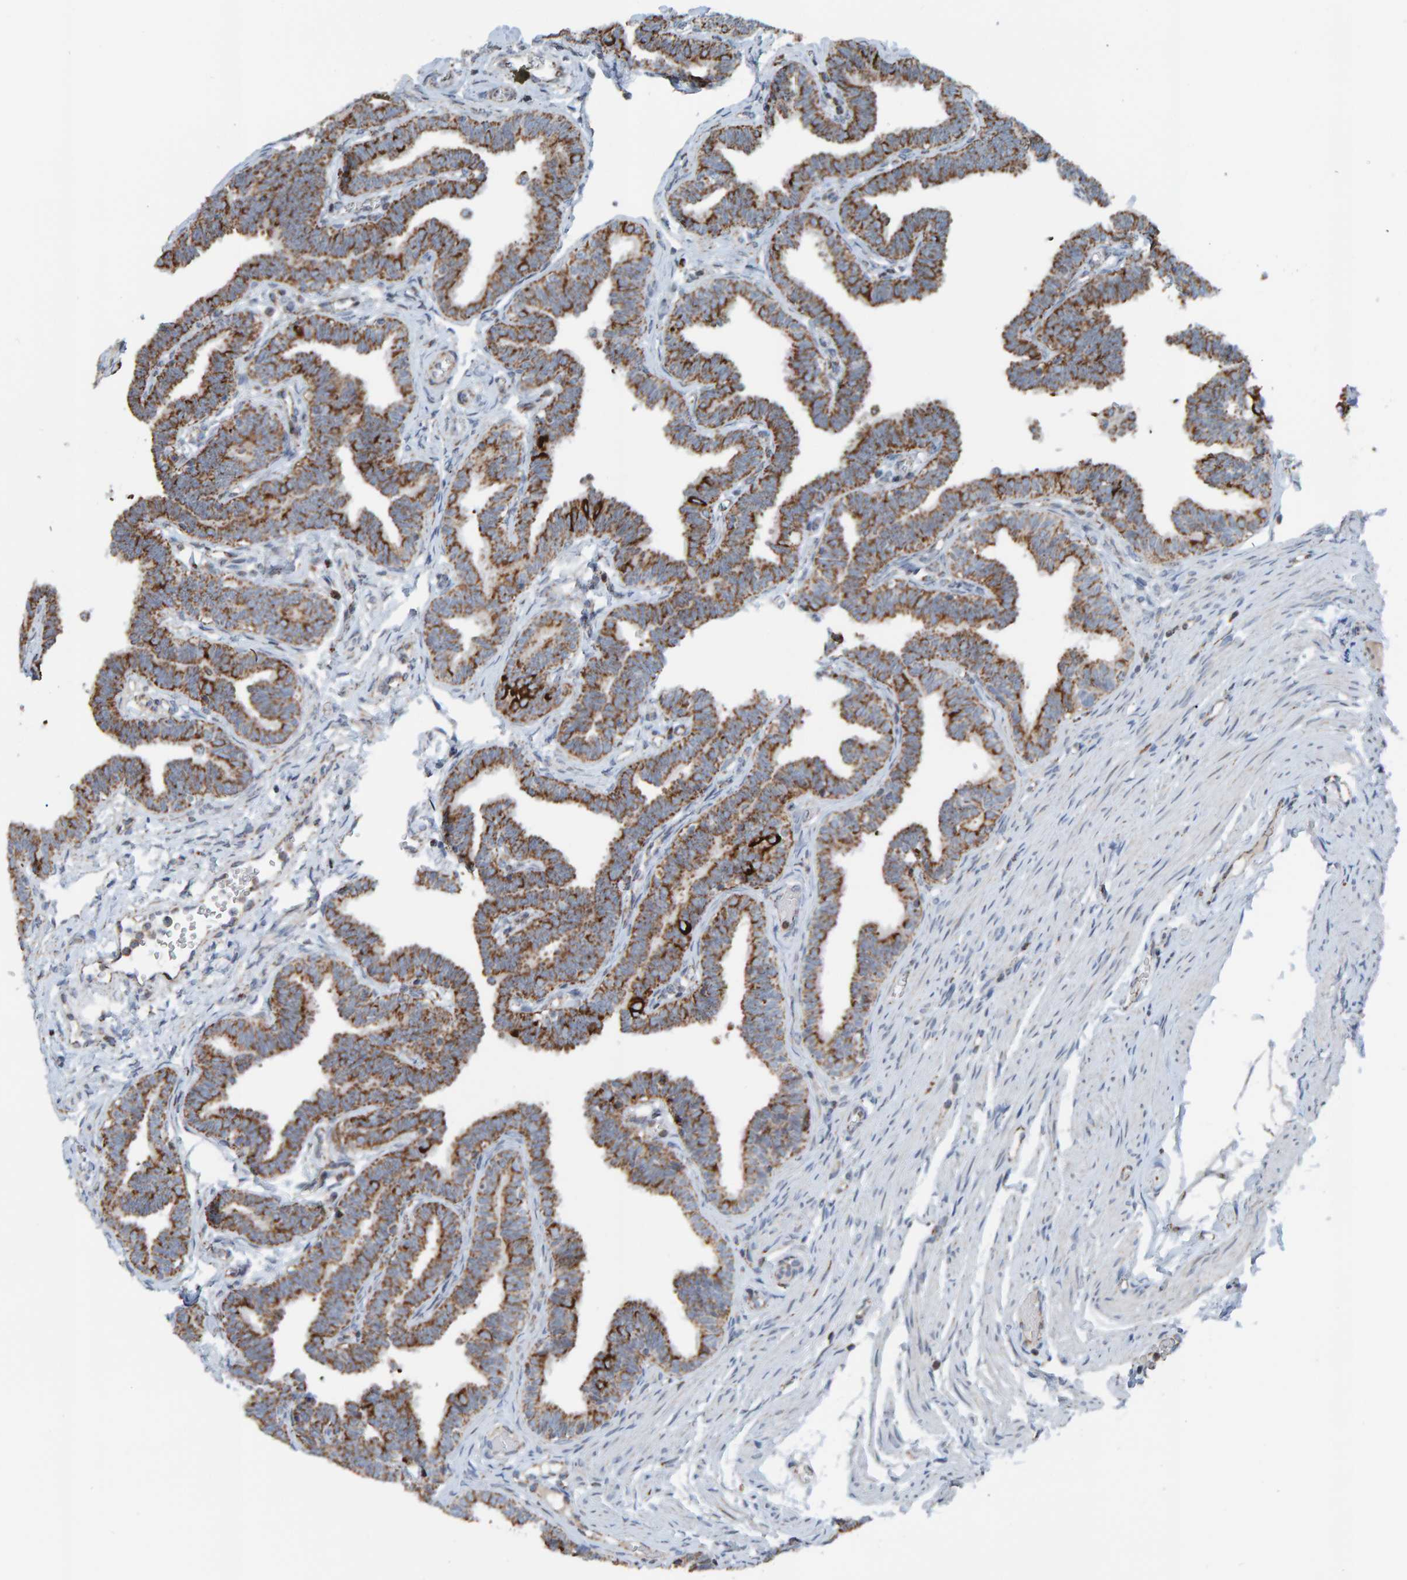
{"staining": {"intensity": "strong", "quantity": ">75%", "location": "cytoplasmic/membranous"}, "tissue": "fallopian tube", "cell_type": "Glandular cells", "image_type": "normal", "snomed": [{"axis": "morphology", "description": "Normal tissue, NOS"}, {"axis": "topography", "description": "Fallopian tube"}, {"axis": "topography", "description": "Ovary"}], "caption": "Fallopian tube stained for a protein (brown) demonstrates strong cytoplasmic/membranous positive staining in about >75% of glandular cells.", "gene": "ZNF48", "patient": {"sex": "female", "age": 23}}